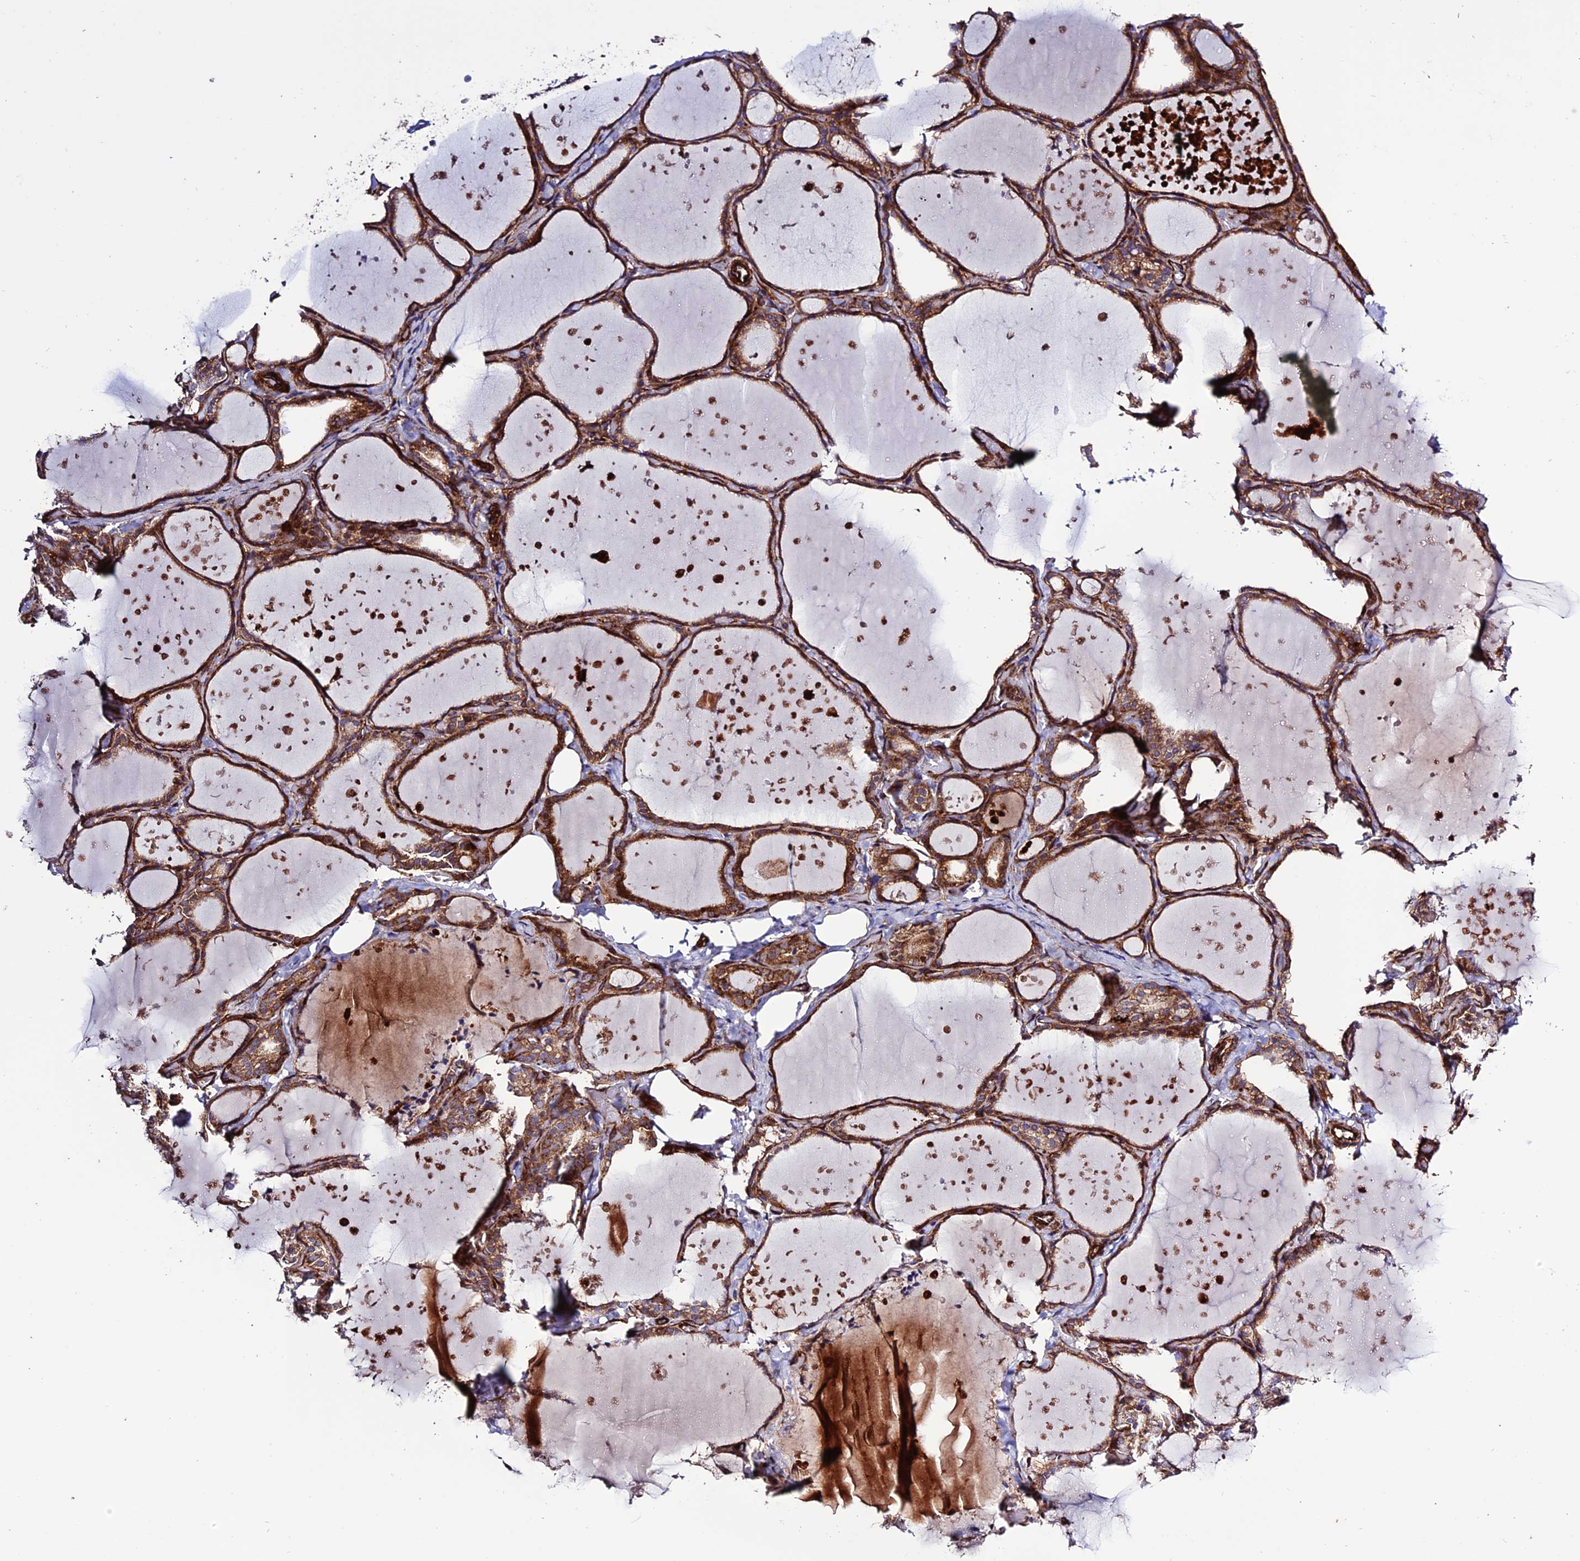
{"staining": {"intensity": "moderate", "quantity": ">75%", "location": "cytoplasmic/membranous"}, "tissue": "thyroid gland", "cell_type": "Glandular cells", "image_type": "normal", "snomed": [{"axis": "morphology", "description": "Normal tissue, NOS"}, {"axis": "topography", "description": "Thyroid gland"}], "caption": "Human thyroid gland stained with a protein marker demonstrates moderate staining in glandular cells.", "gene": "REX1BD", "patient": {"sex": "female", "age": 44}}